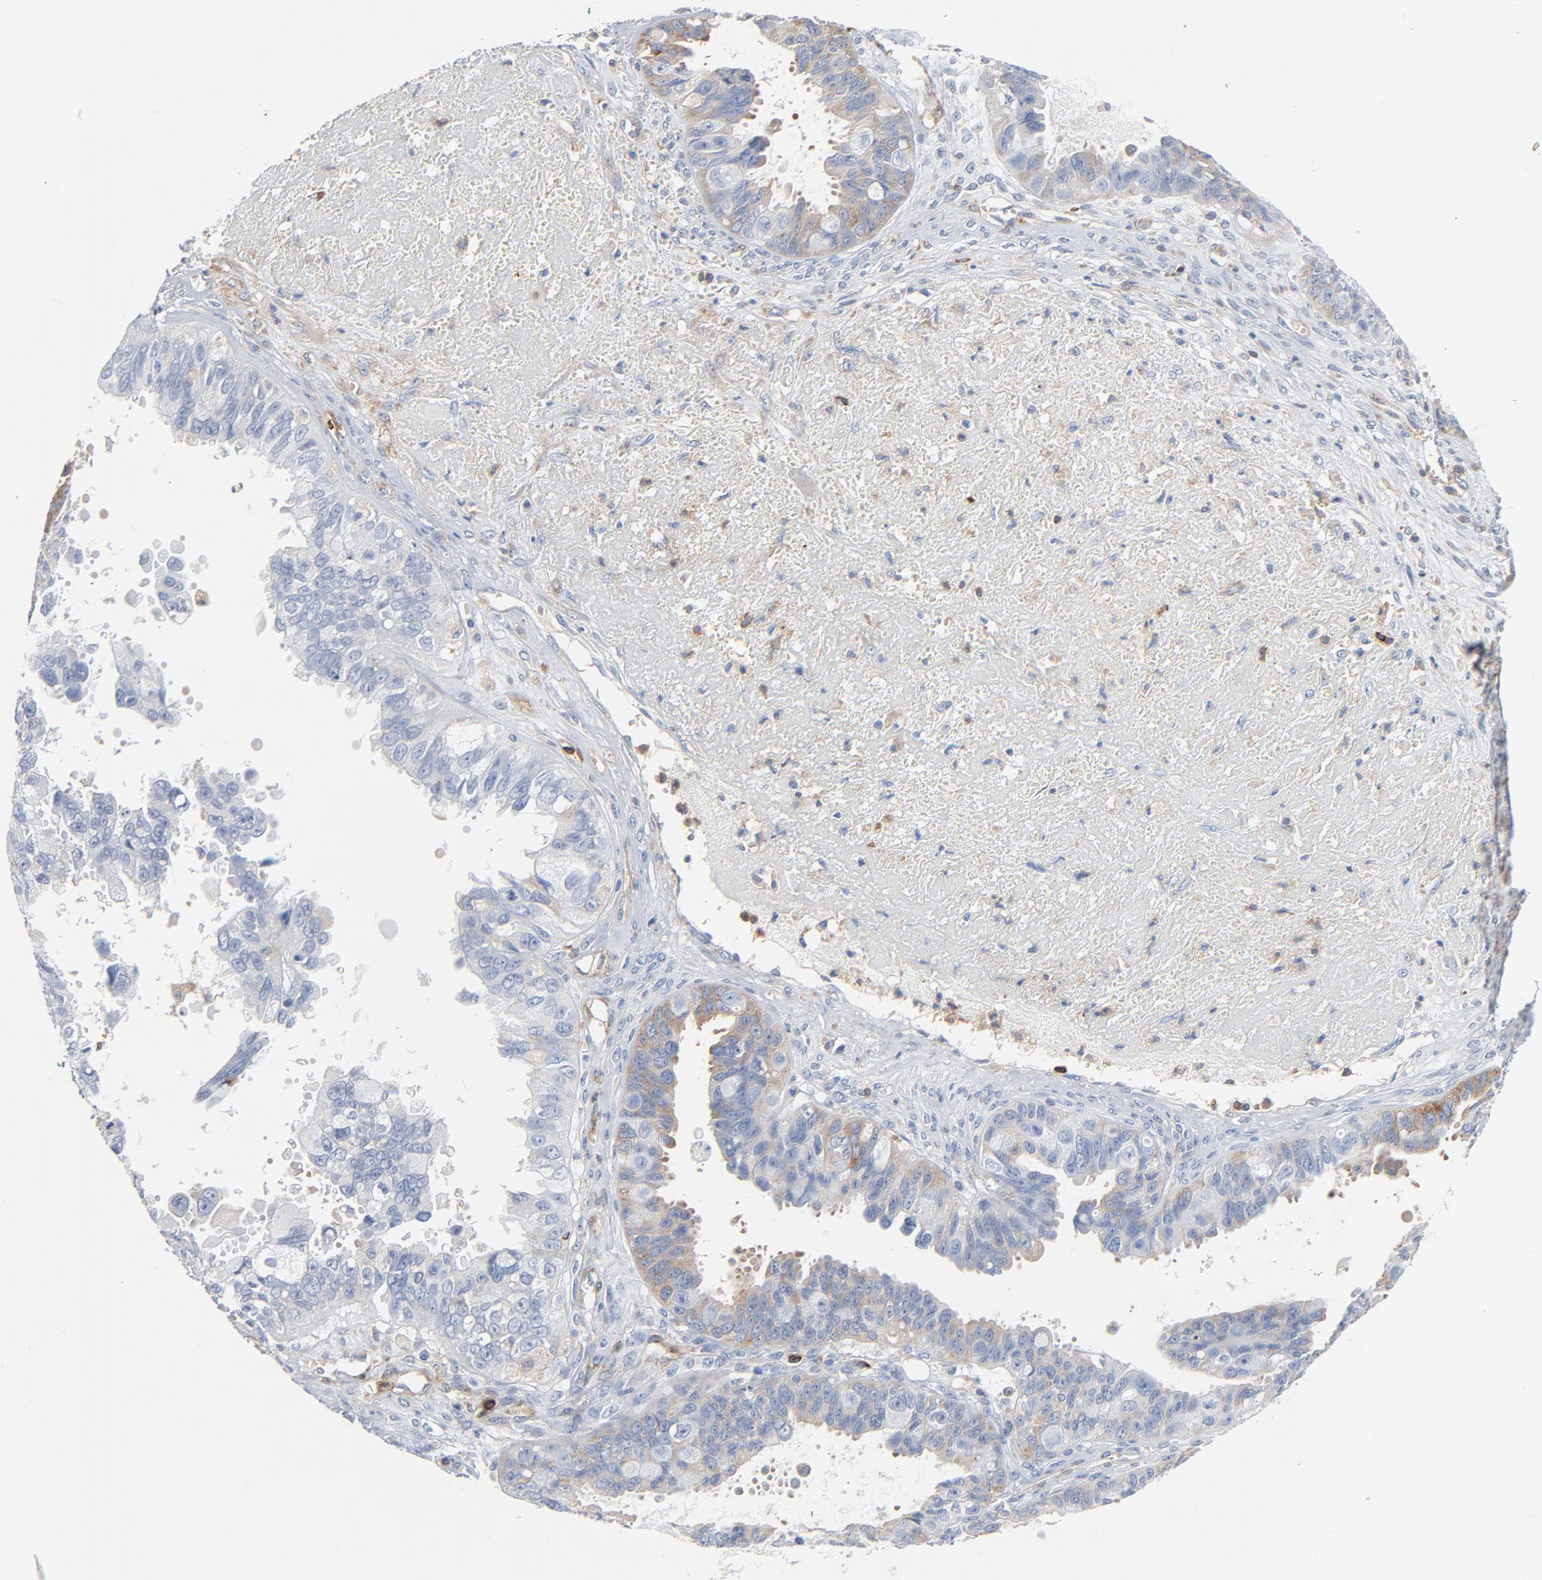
{"staining": {"intensity": "moderate", "quantity": "<25%", "location": "cytoplasmic/membranous"}, "tissue": "ovarian cancer", "cell_type": "Tumor cells", "image_type": "cancer", "snomed": [{"axis": "morphology", "description": "Carcinoma, endometroid"}, {"axis": "topography", "description": "Ovary"}], "caption": "Endometroid carcinoma (ovarian) was stained to show a protein in brown. There is low levels of moderate cytoplasmic/membranous positivity in about <25% of tumor cells.", "gene": "SH3KBP1", "patient": {"sex": "female", "age": 85}}